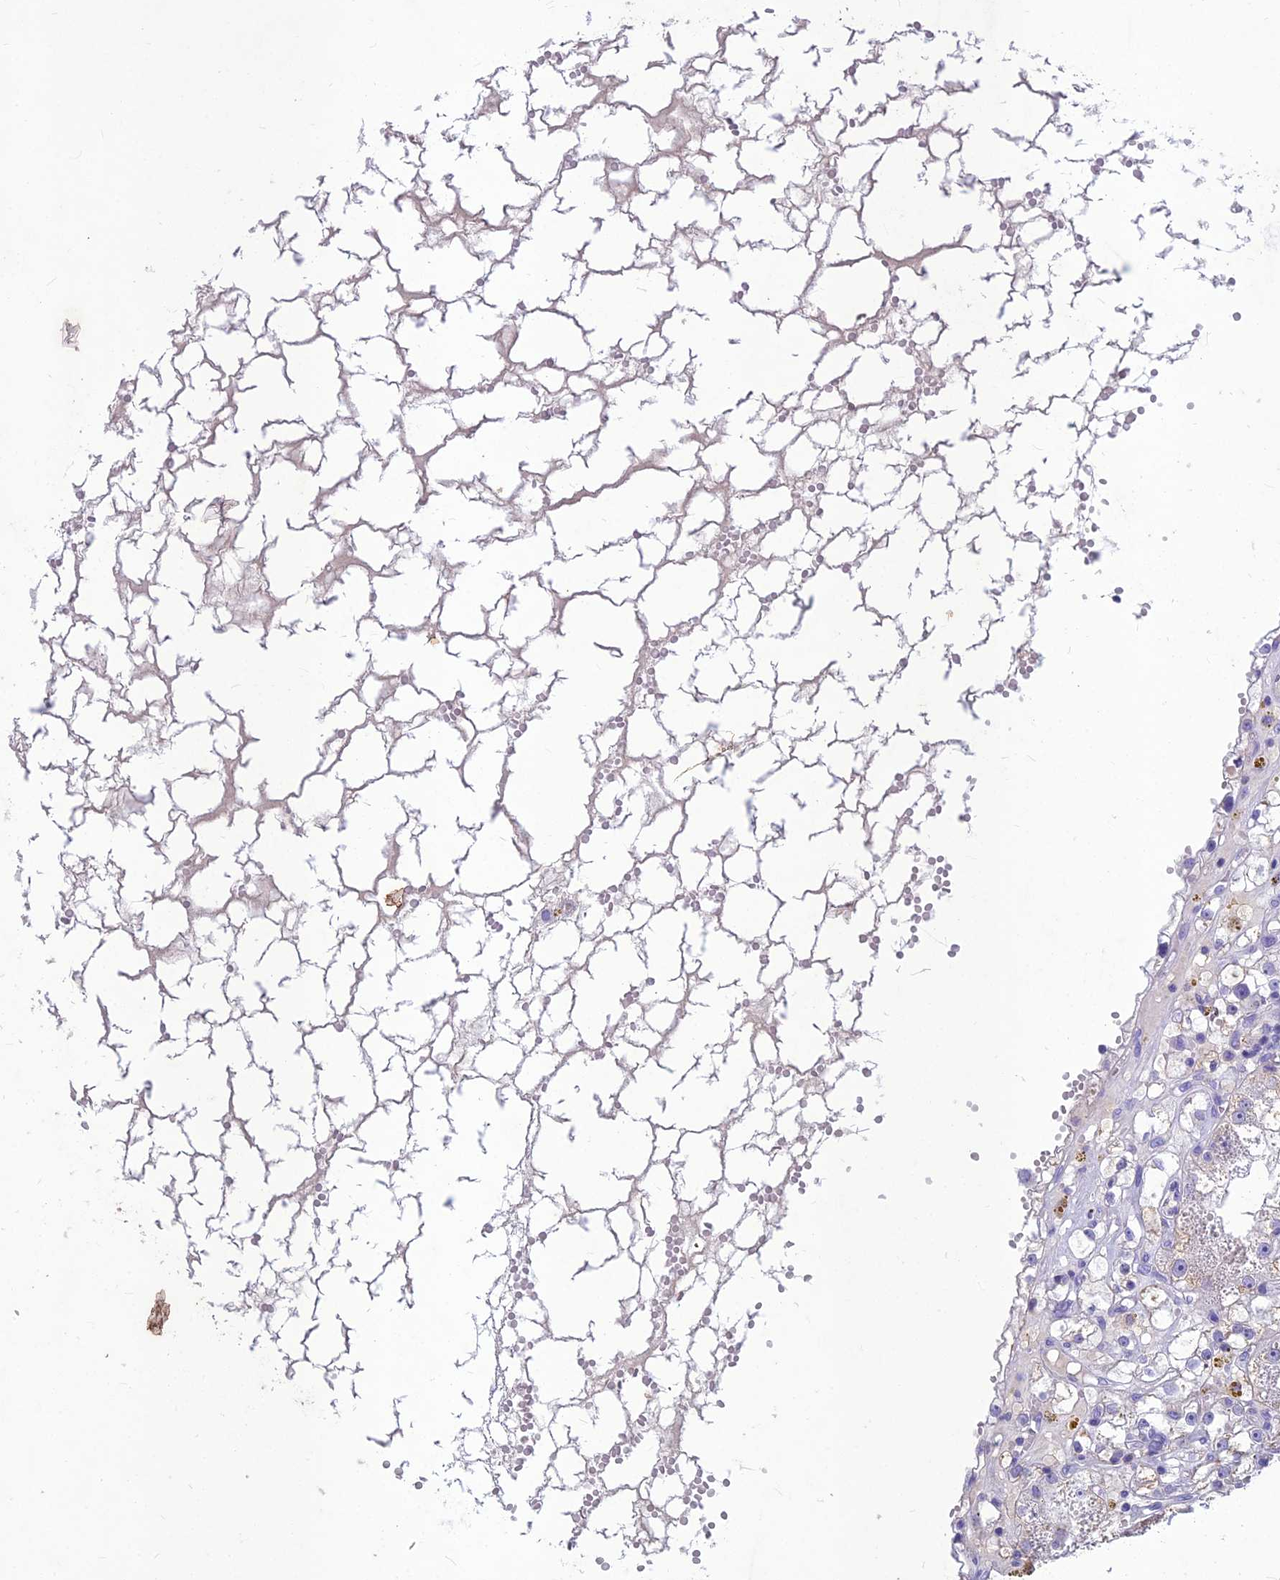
{"staining": {"intensity": "negative", "quantity": "none", "location": "none"}, "tissue": "renal cancer", "cell_type": "Tumor cells", "image_type": "cancer", "snomed": [{"axis": "morphology", "description": "Adenocarcinoma, NOS"}, {"axis": "topography", "description": "Kidney"}], "caption": "Tumor cells are negative for brown protein staining in adenocarcinoma (renal). (DAB IHC visualized using brightfield microscopy, high magnification).", "gene": "IFT172", "patient": {"sex": "male", "age": 56}}